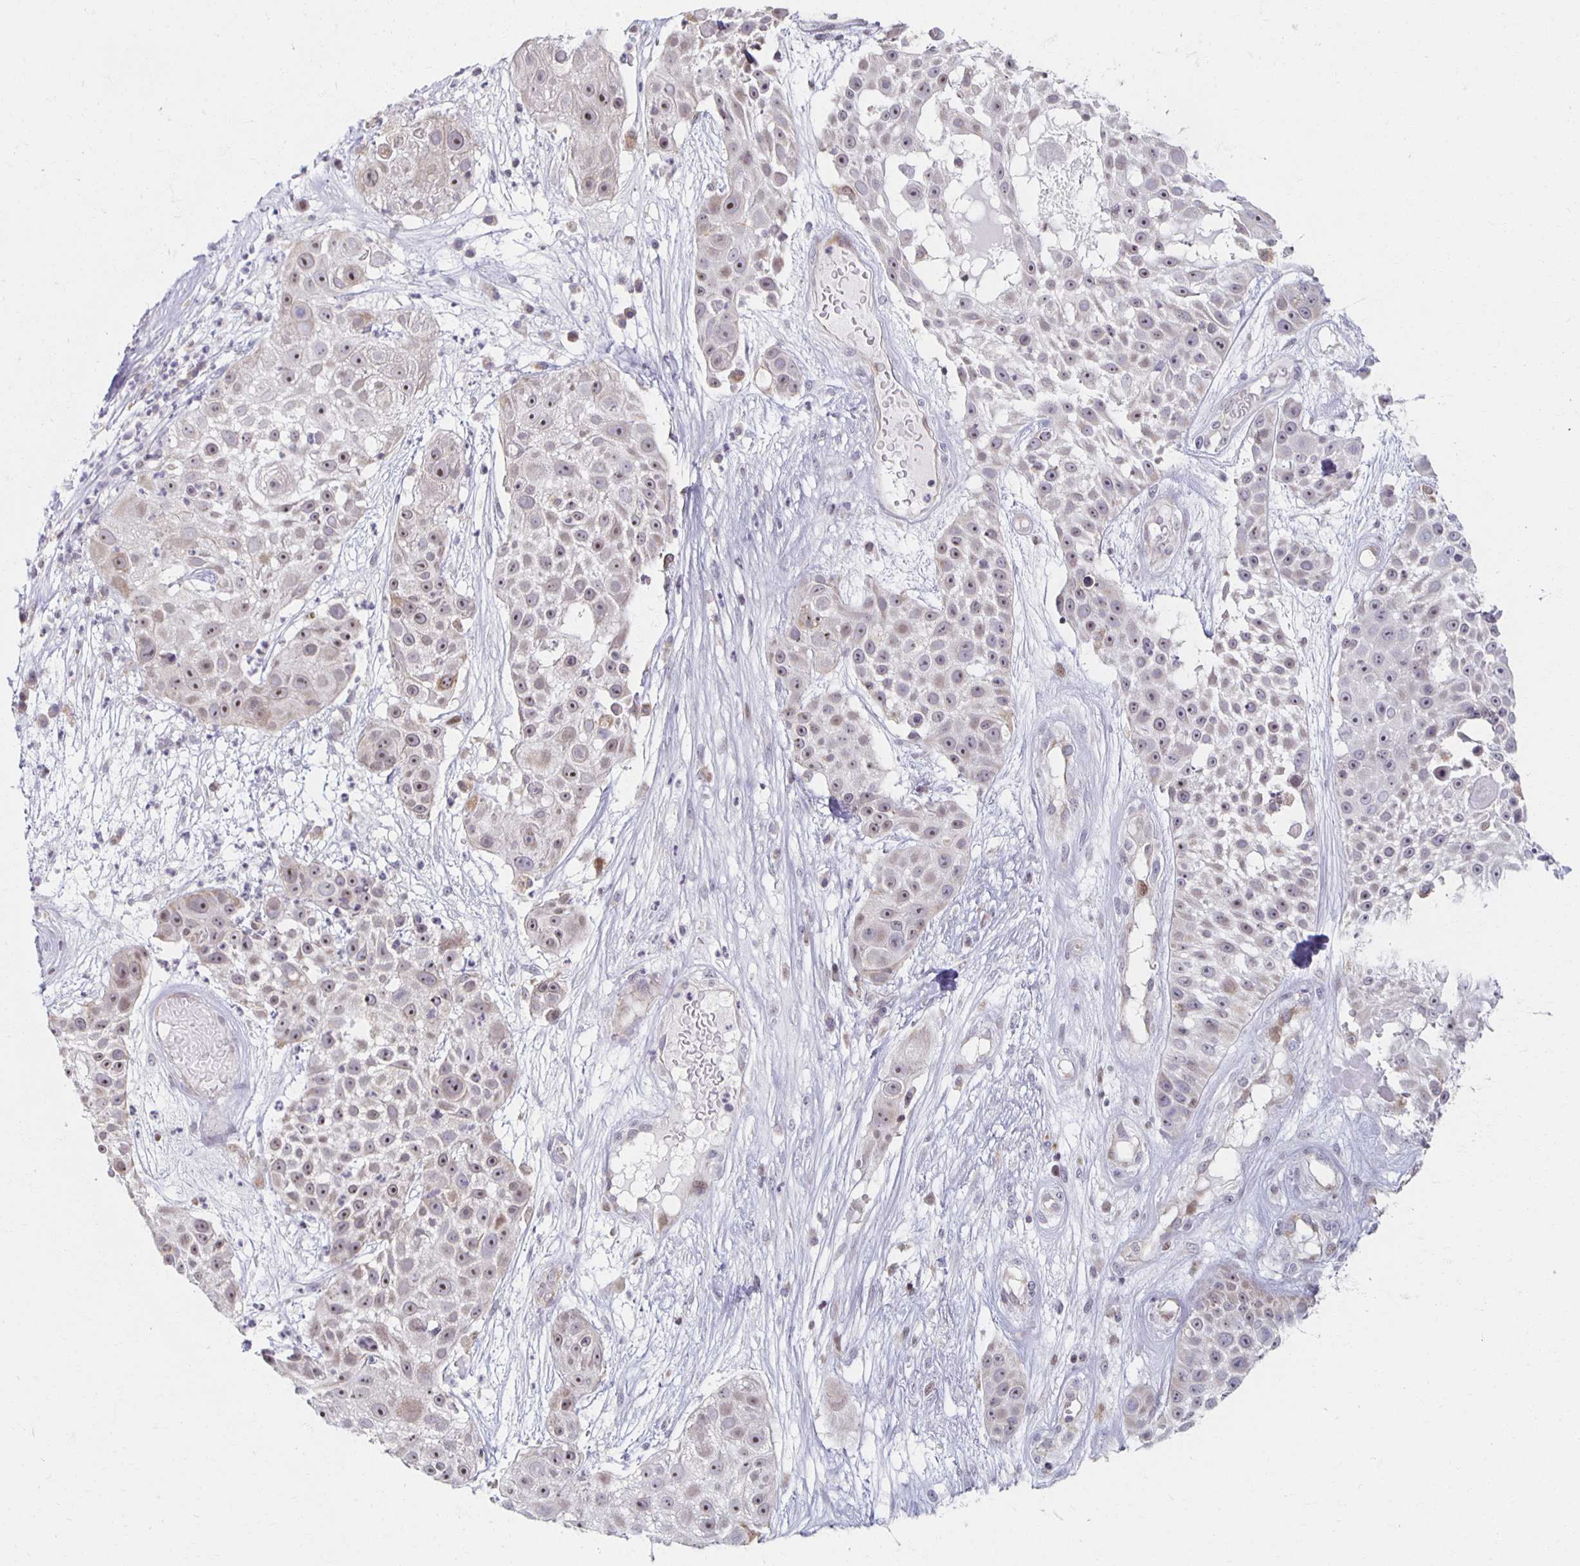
{"staining": {"intensity": "weak", "quantity": "25%-75%", "location": "nuclear"}, "tissue": "skin cancer", "cell_type": "Tumor cells", "image_type": "cancer", "snomed": [{"axis": "morphology", "description": "Squamous cell carcinoma, NOS"}, {"axis": "topography", "description": "Skin"}], "caption": "Human skin cancer (squamous cell carcinoma) stained with a brown dye displays weak nuclear positive staining in approximately 25%-75% of tumor cells.", "gene": "HCFC1R1", "patient": {"sex": "female", "age": 86}}